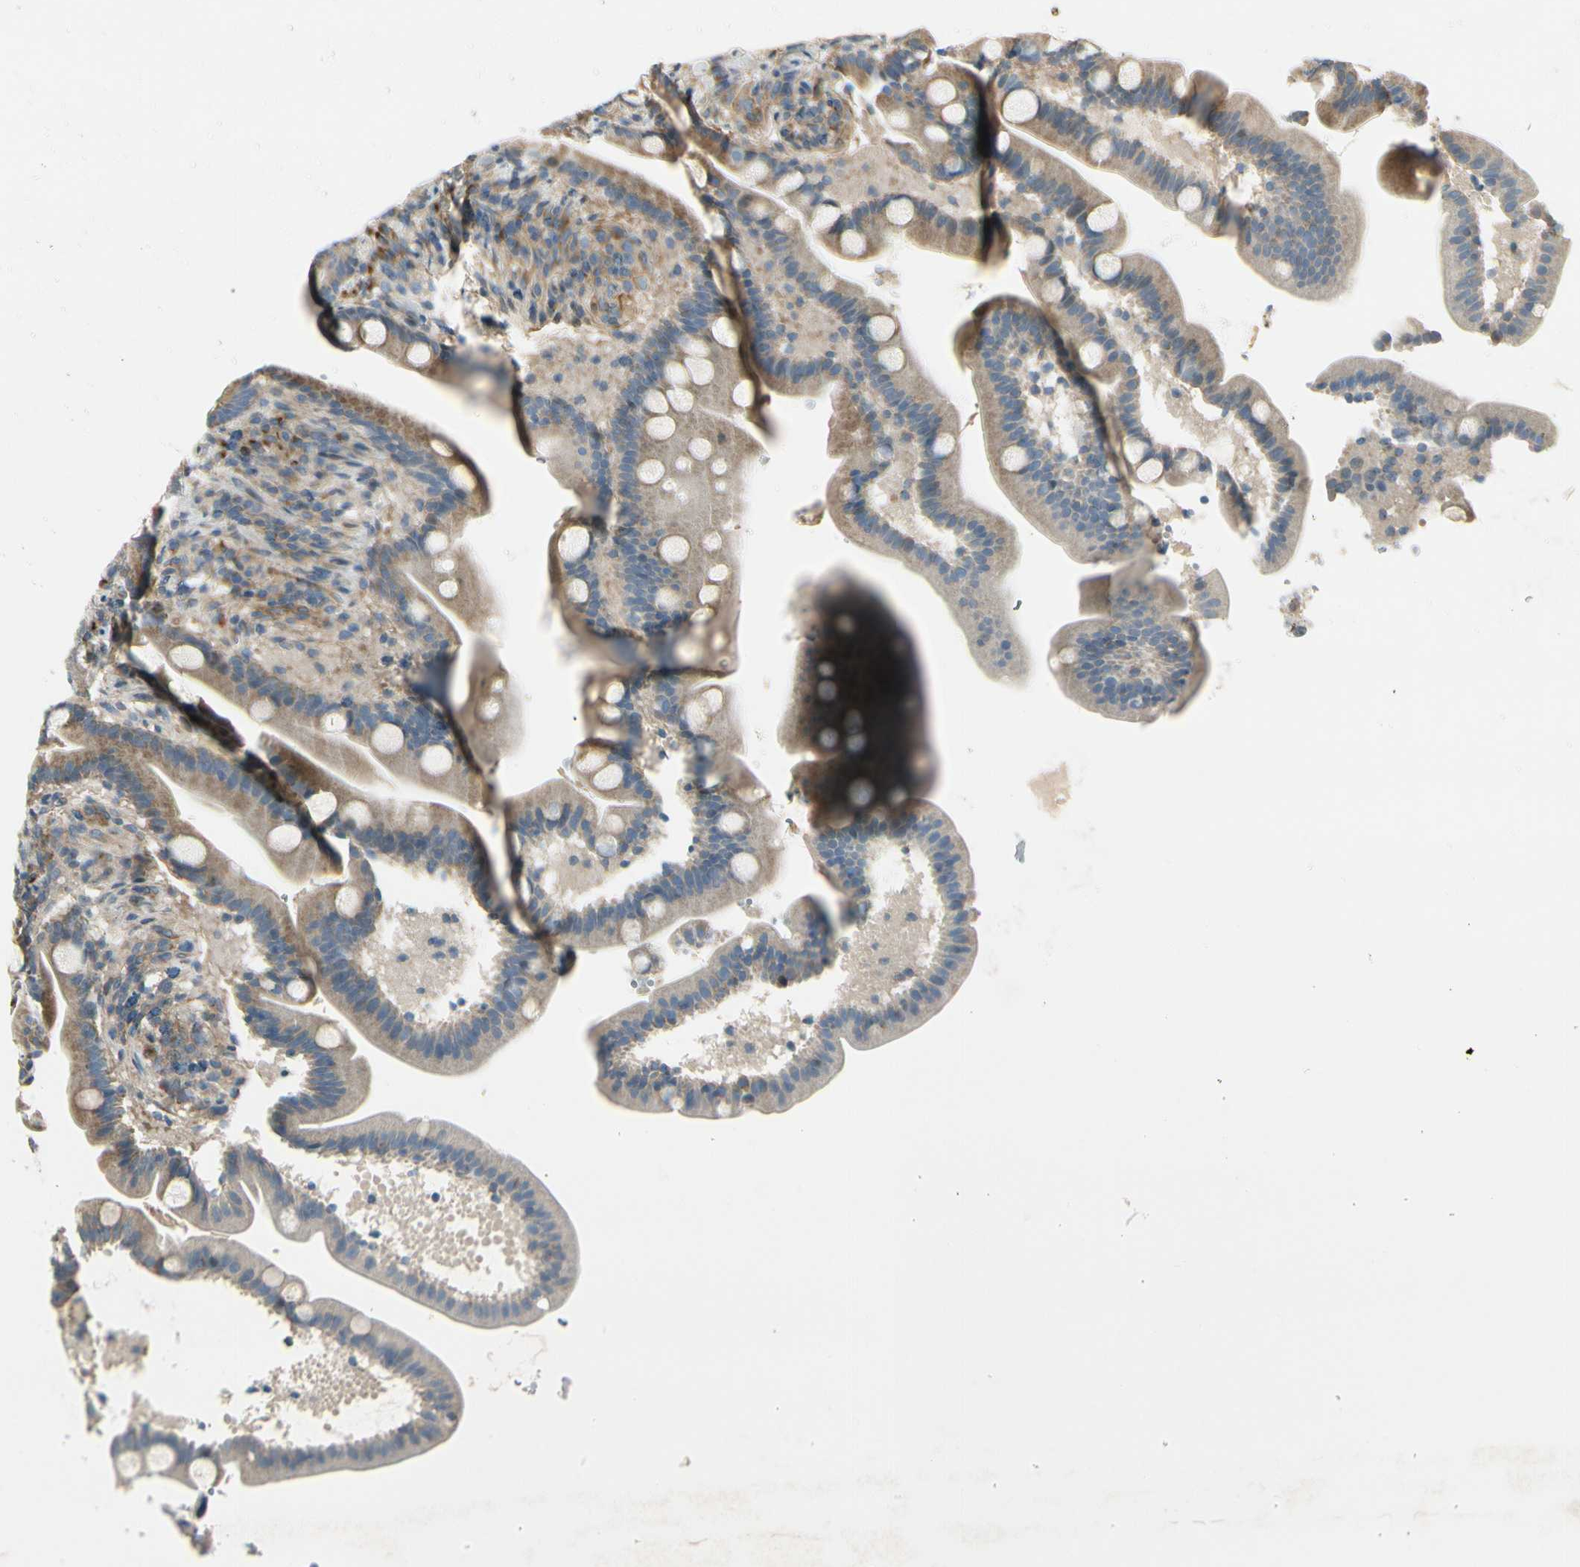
{"staining": {"intensity": "weak", "quantity": "25%-75%", "location": "cytoplasmic/membranous"}, "tissue": "duodenum", "cell_type": "Glandular cells", "image_type": "normal", "snomed": [{"axis": "morphology", "description": "Normal tissue, NOS"}, {"axis": "topography", "description": "Duodenum"}], "caption": "Benign duodenum was stained to show a protein in brown. There is low levels of weak cytoplasmic/membranous positivity in approximately 25%-75% of glandular cells. The protein of interest is shown in brown color, while the nuclei are stained blue.", "gene": "ABCA3", "patient": {"sex": "male", "age": 54}}